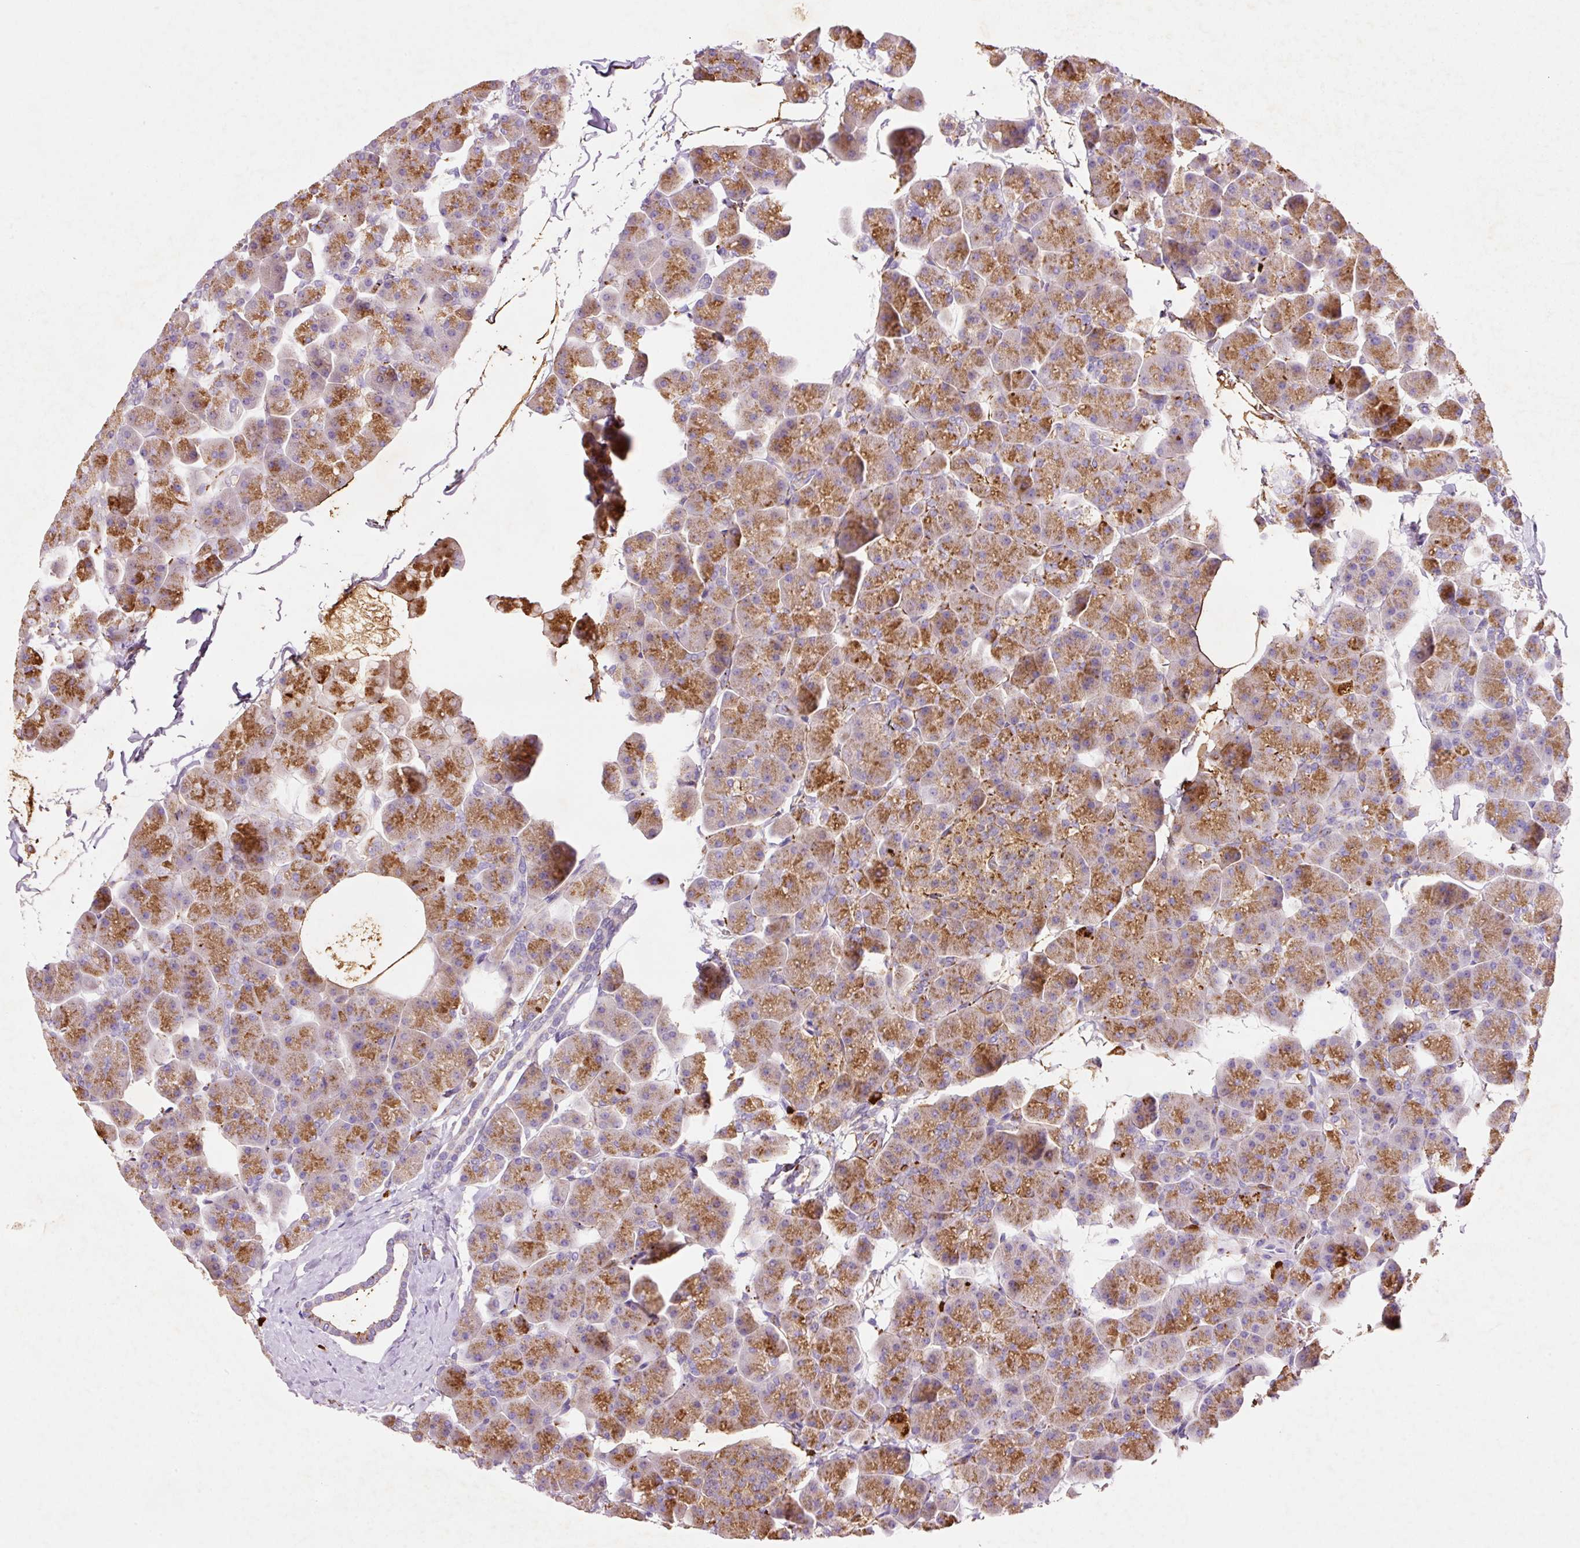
{"staining": {"intensity": "strong", "quantity": "25%-75%", "location": "cytoplasmic/membranous"}, "tissue": "pancreas", "cell_type": "Exocrine glandular cells", "image_type": "normal", "snomed": [{"axis": "morphology", "description": "Normal tissue, NOS"}, {"axis": "topography", "description": "Pancreas"}], "caption": "IHC of unremarkable human pancreas exhibits high levels of strong cytoplasmic/membranous expression in approximately 25%-75% of exocrine glandular cells. Immunohistochemistry stains the protein in brown and the nuclei are stained blue.", "gene": "TMC8", "patient": {"sex": "male", "age": 35}}